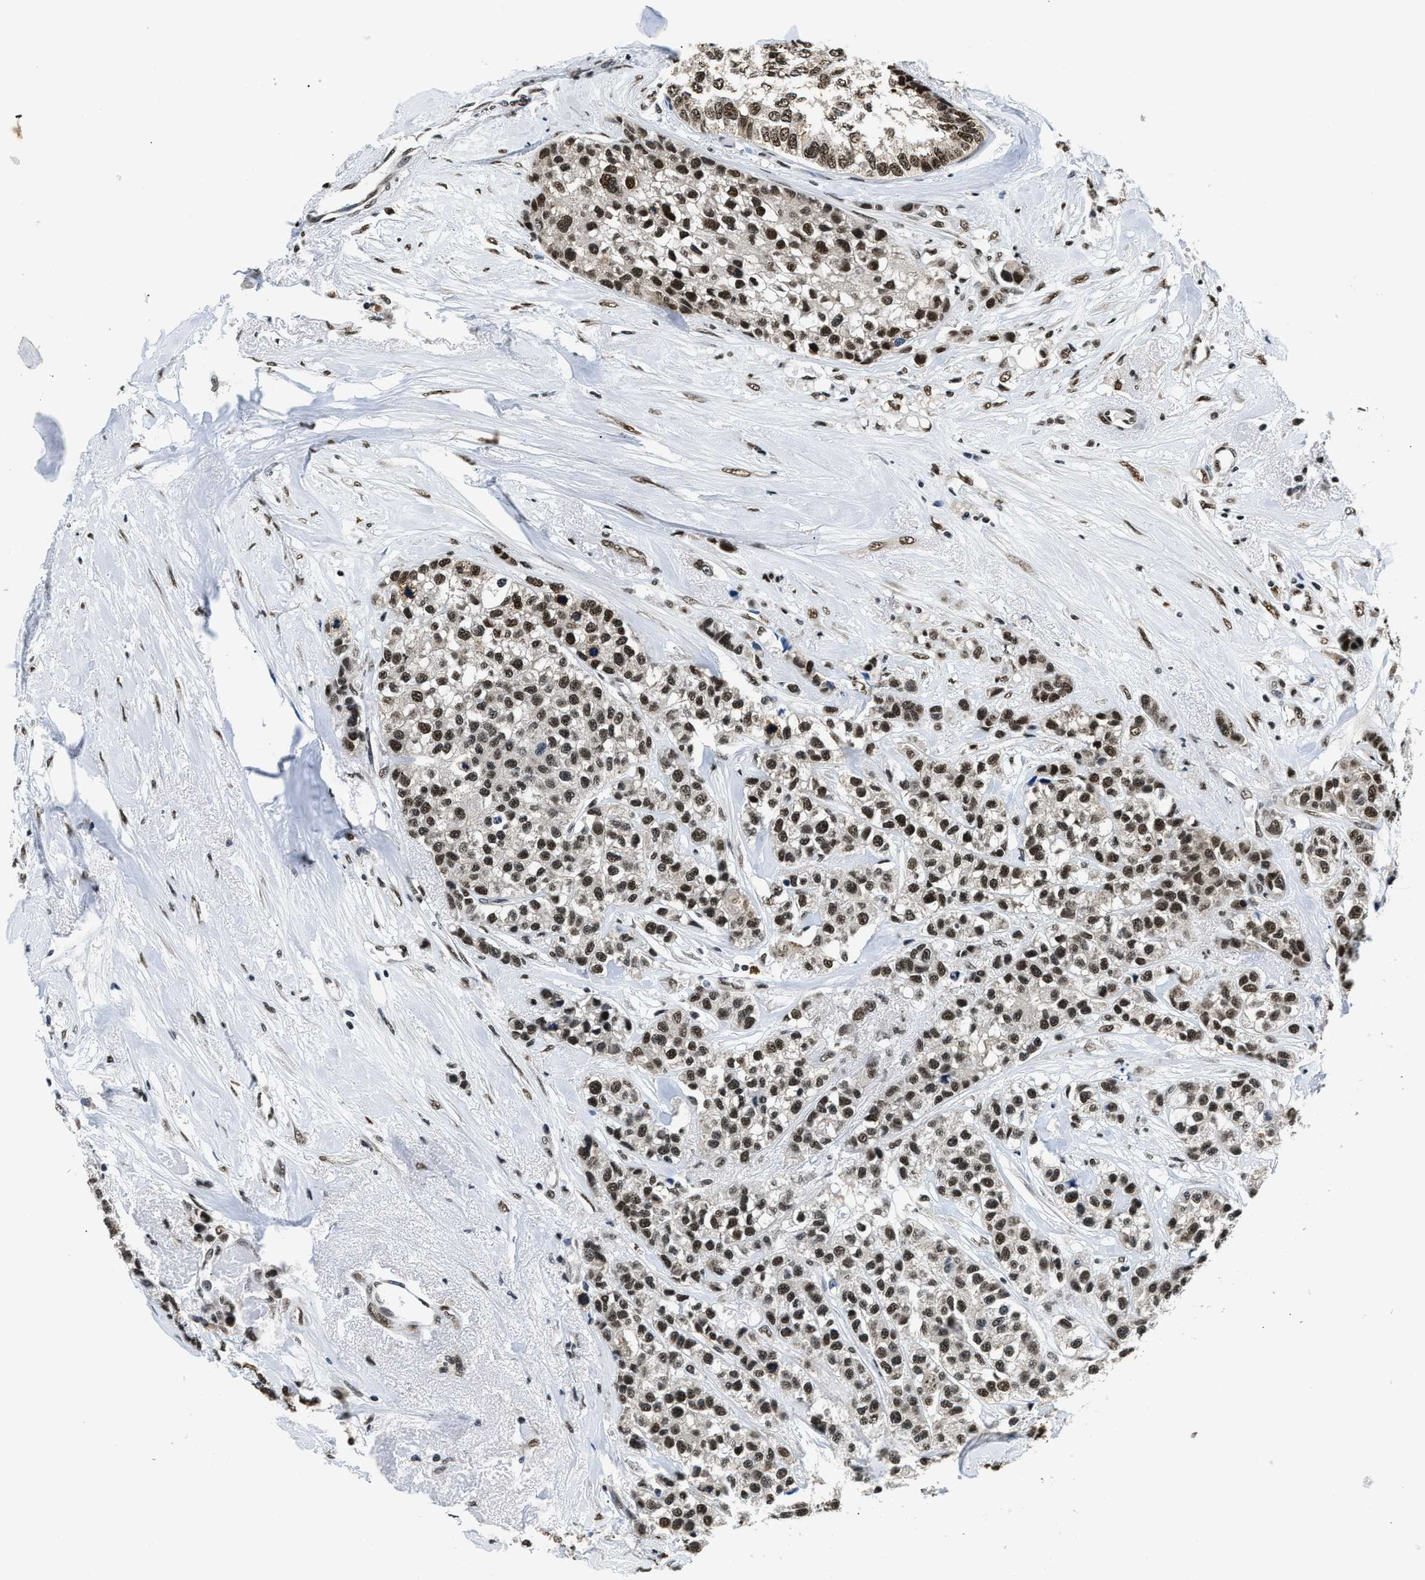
{"staining": {"intensity": "moderate", "quantity": "25%-75%", "location": "nuclear"}, "tissue": "breast cancer", "cell_type": "Tumor cells", "image_type": "cancer", "snomed": [{"axis": "morphology", "description": "Duct carcinoma"}, {"axis": "topography", "description": "Breast"}], "caption": "Moderate nuclear protein staining is appreciated in approximately 25%-75% of tumor cells in breast cancer. The protein of interest is stained brown, and the nuclei are stained in blue (DAB (3,3'-diaminobenzidine) IHC with brightfield microscopy, high magnification).", "gene": "CCNDBP1", "patient": {"sex": "female", "age": 51}}